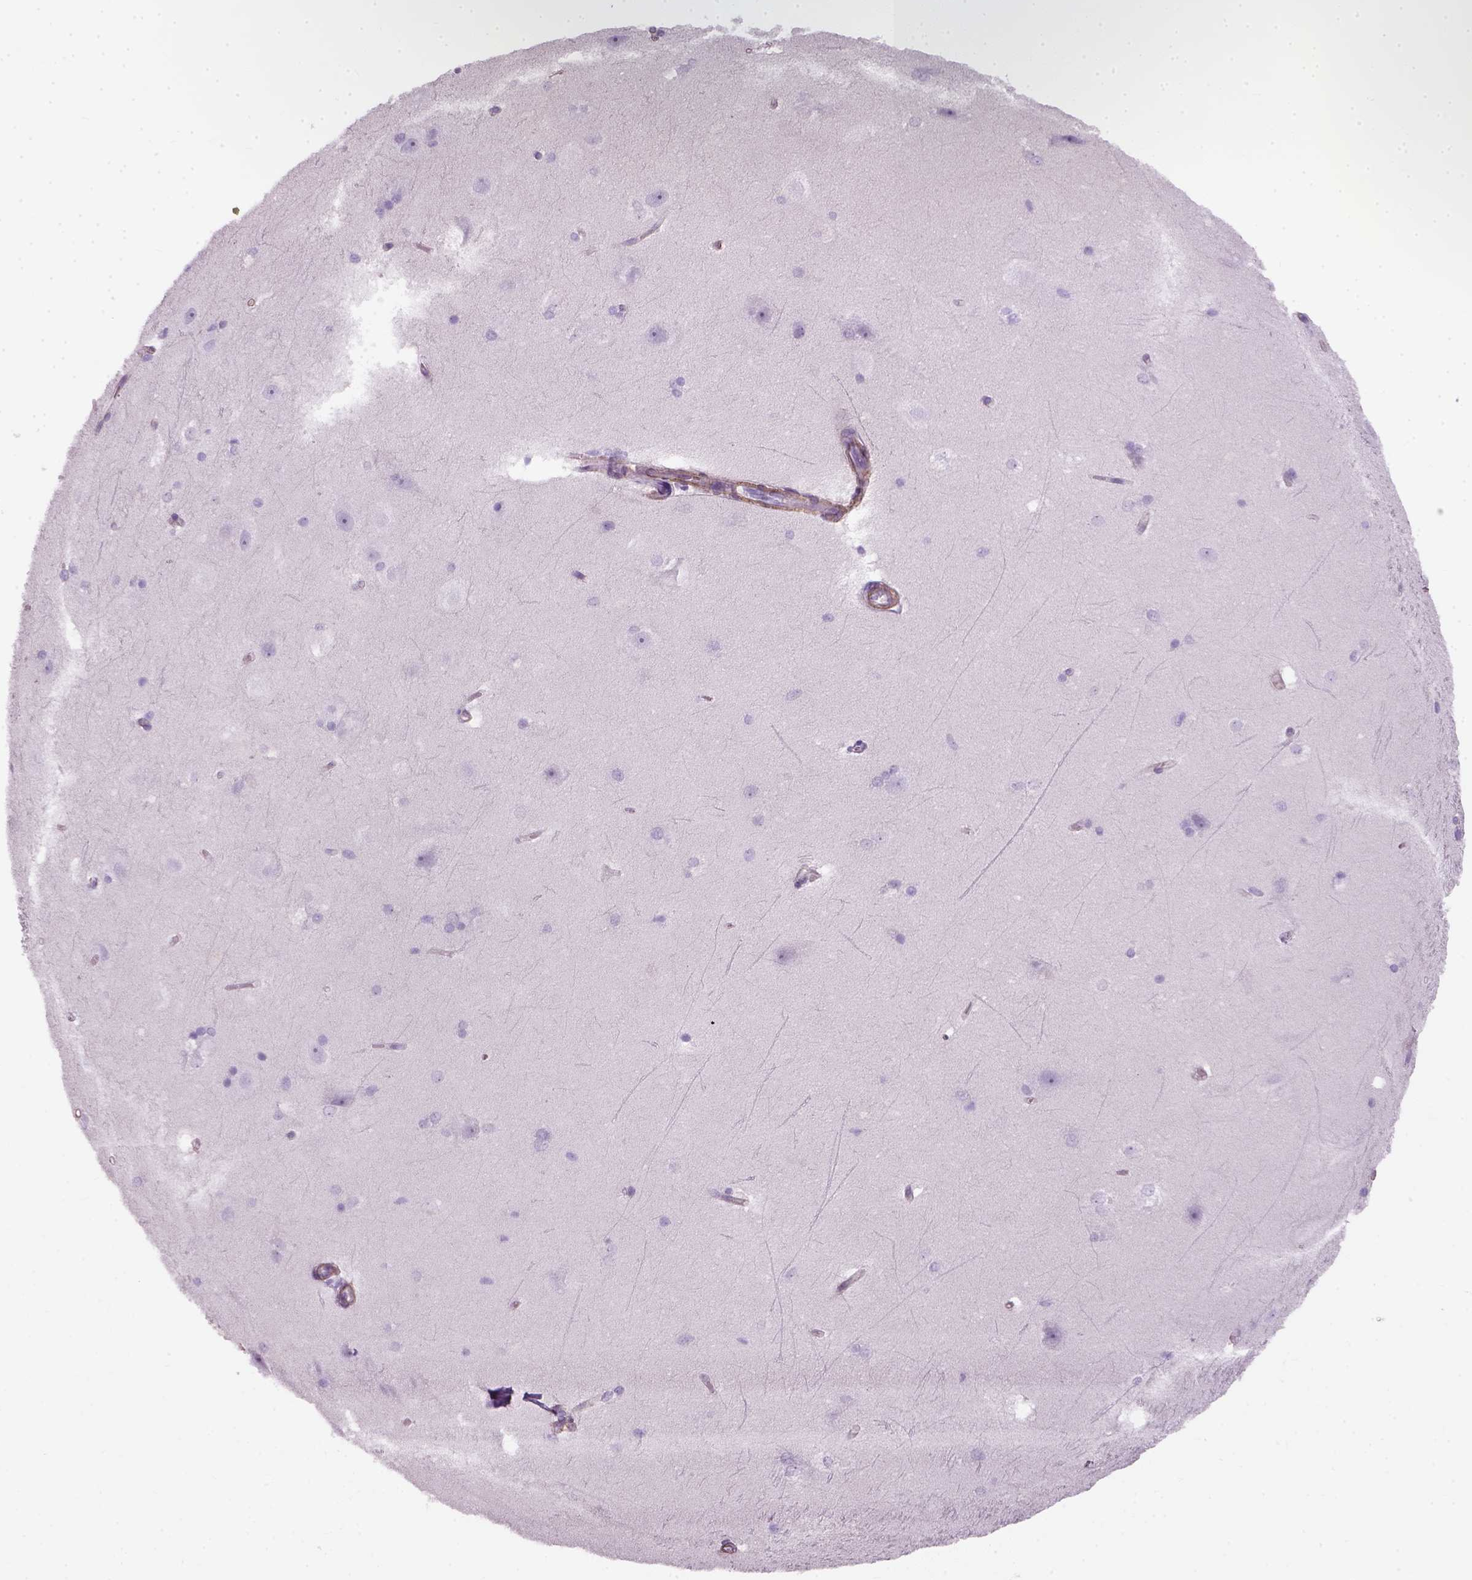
{"staining": {"intensity": "negative", "quantity": "none", "location": "none"}, "tissue": "hippocampus", "cell_type": "Glial cells", "image_type": "normal", "snomed": [{"axis": "morphology", "description": "Normal tissue, NOS"}, {"axis": "topography", "description": "Cerebral cortex"}, {"axis": "topography", "description": "Hippocampus"}], "caption": "DAB immunohistochemical staining of normal hippocampus displays no significant positivity in glial cells. (DAB (3,3'-diaminobenzidine) immunohistochemistry visualized using brightfield microscopy, high magnification).", "gene": "FAM161A", "patient": {"sex": "female", "age": 19}}